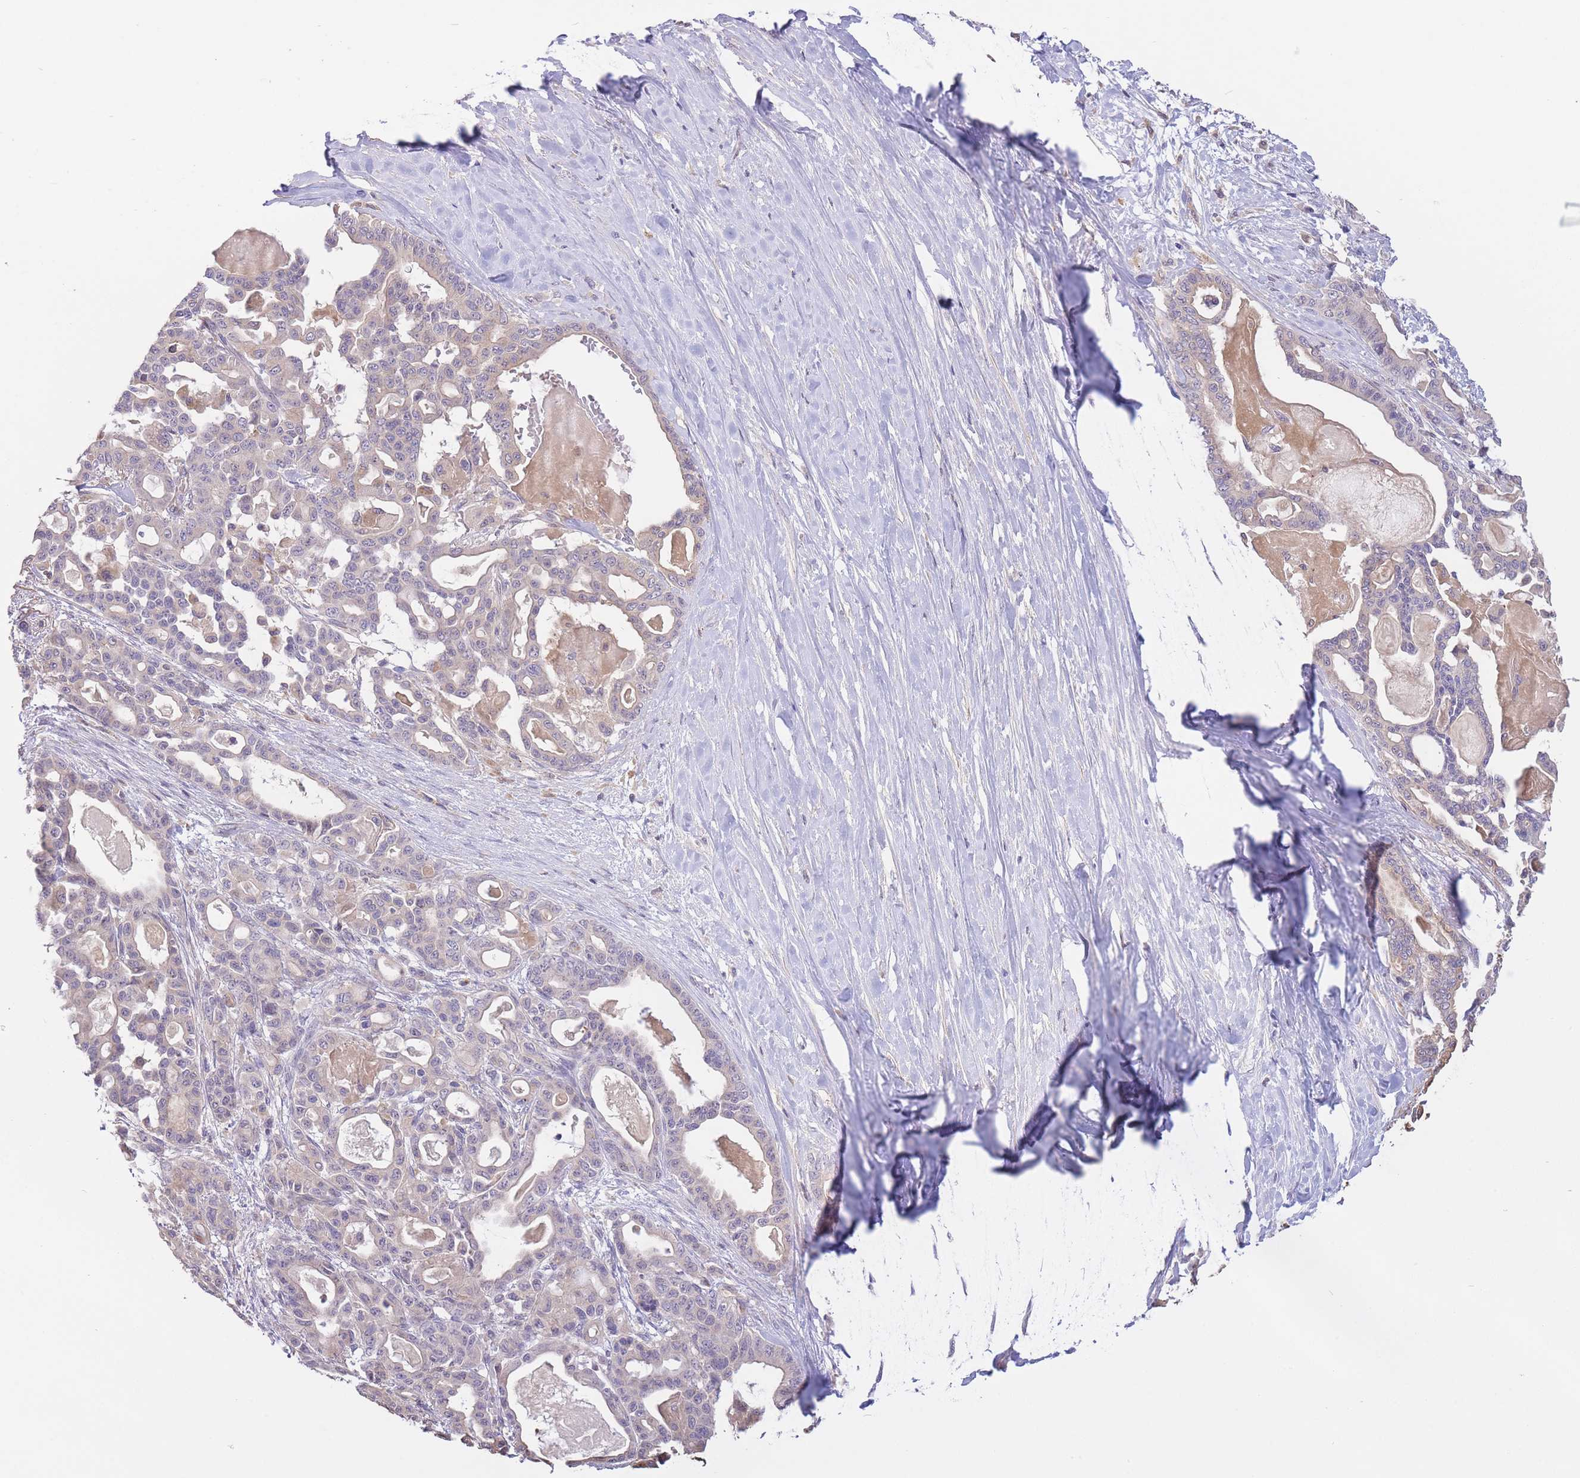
{"staining": {"intensity": "weak", "quantity": "25%-75%", "location": "cytoplasmic/membranous"}, "tissue": "pancreatic cancer", "cell_type": "Tumor cells", "image_type": "cancer", "snomed": [{"axis": "morphology", "description": "Adenocarcinoma, NOS"}, {"axis": "topography", "description": "Pancreas"}], "caption": "Immunohistochemical staining of adenocarcinoma (pancreatic) displays low levels of weak cytoplasmic/membranous protein positivity in approximately 25%-75% of tumor cells.", "gene": "ZNF304", "patient": {"sex": "male", "age": 63}}